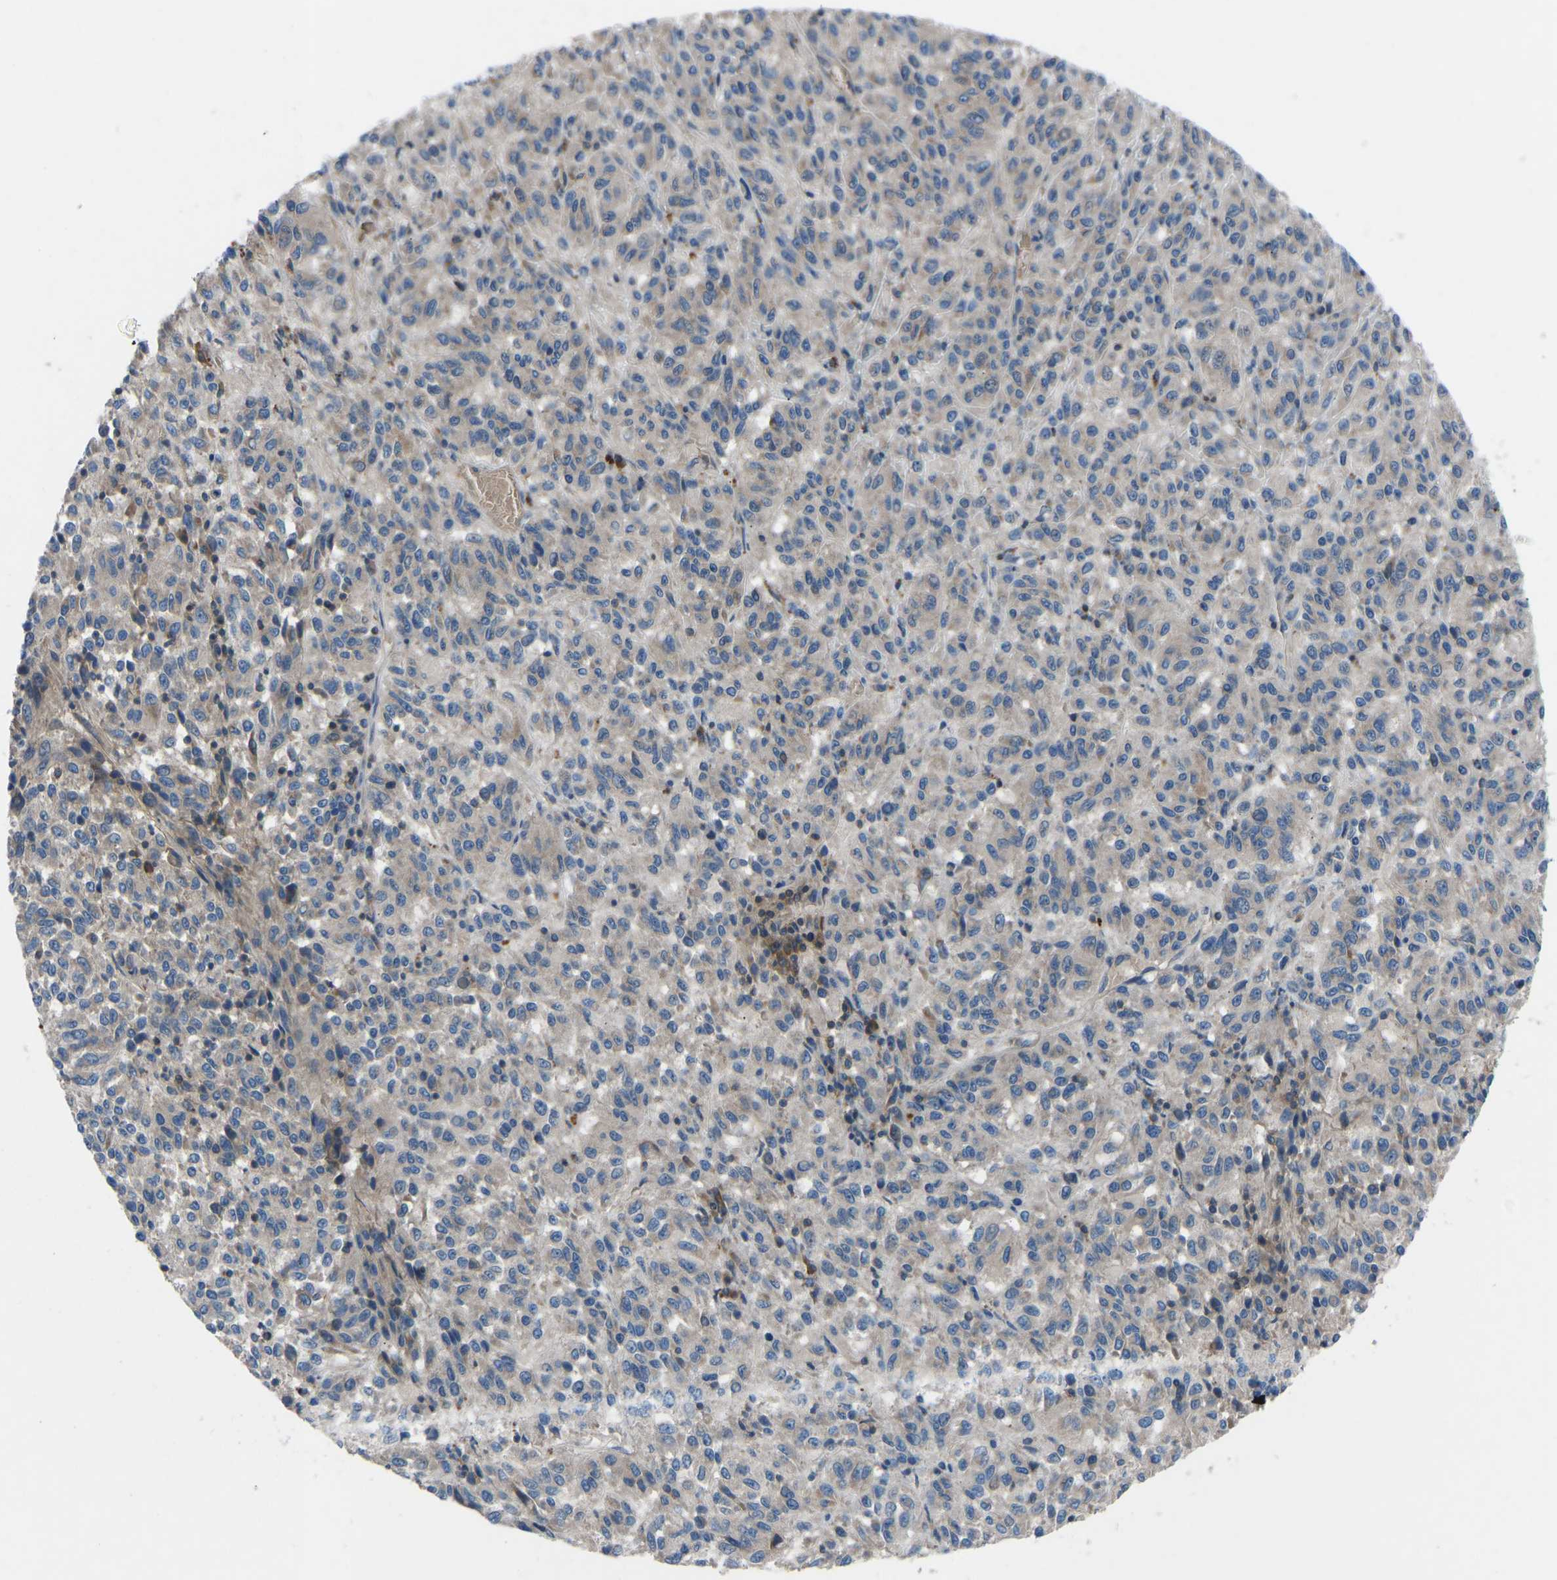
{"staining": {"intensity": "weak", "quantity": ">75%", "location": "cytoplasmic/membranous"}, "tissue": "melanoma", "cell_type": "Tumor cells", "image_type": "cancer", "snomed": [{"axis": "morphology", "description": "Malignant melanoma, Metastatic site"}, {"axis": "topography", "description": "Lung"}], "caption": "Immunohistochemistry (IHC) (DAB (3,3'-diaminobenzidine)) staining of malignant melanoma (metastatic site) reveals weak cytoplasmic/membranous protein positivity in approximately >75% of tumor cells.", "gene": "GRK6", "patient": {"sex": "male", "age": 64}}